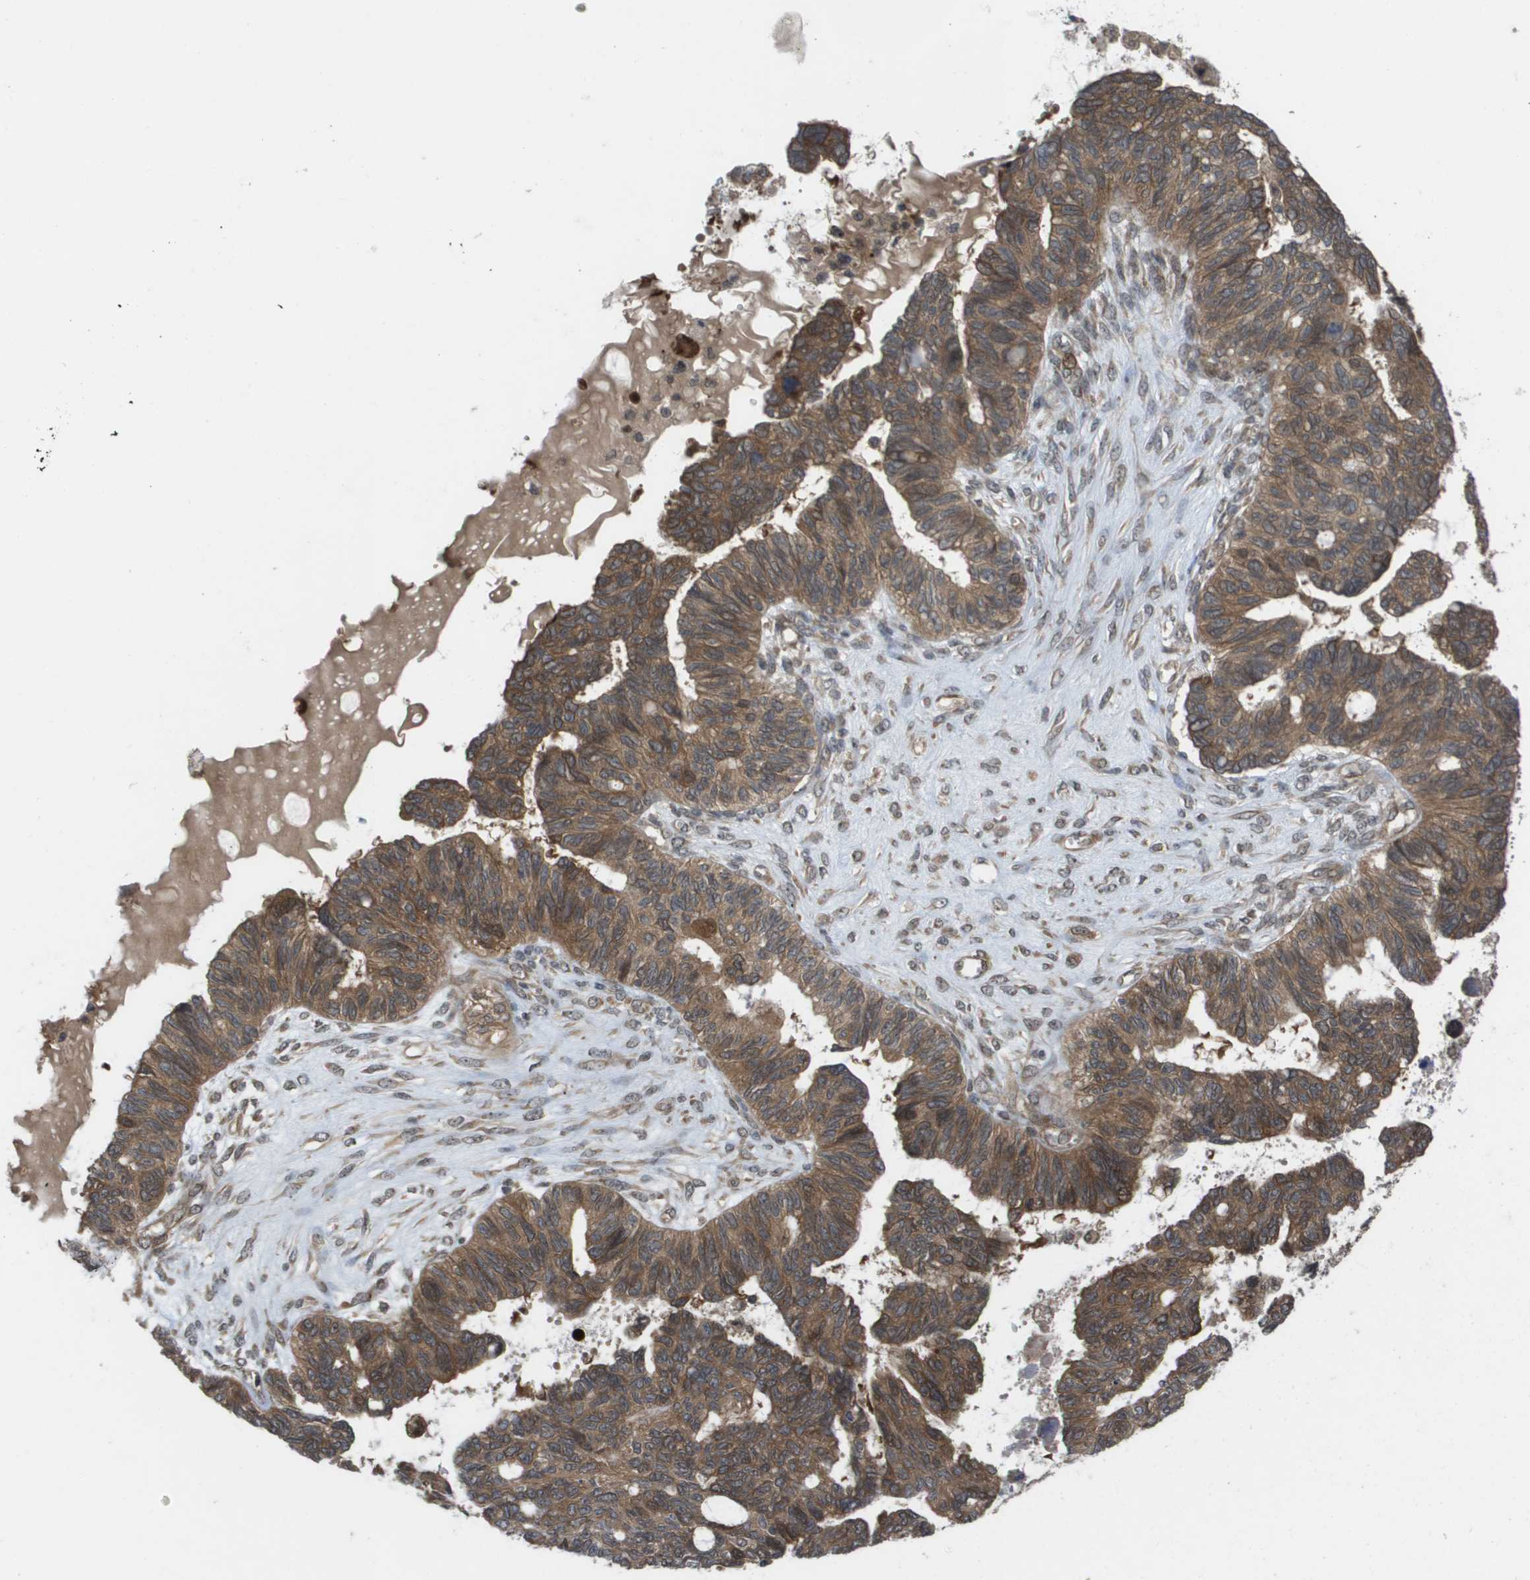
{"staining": {"intensity": "strong", "quantity": ">75%", "location": "cytoplasmic/membranous,nuclear"}, "tissue": "ovarian cancer", "cell_type": "Tumor cells", "image_type": "cancer", "snomed": [{"axis": "morphology", "description": "Cystadenocarcinoma, serous, NOS"}, {"axis": "topography", "description": "Ovary"}], "caption": "Immunohistochemical staining of human ovarian cancer (serous cystadenocarcinoma) shows high levels of strong cytoplasmic/membranous and nuclear positivity in about >75% of tumor cells.", "gene": "CTPS2", "patient": {"sex": "female", "age": 79}}